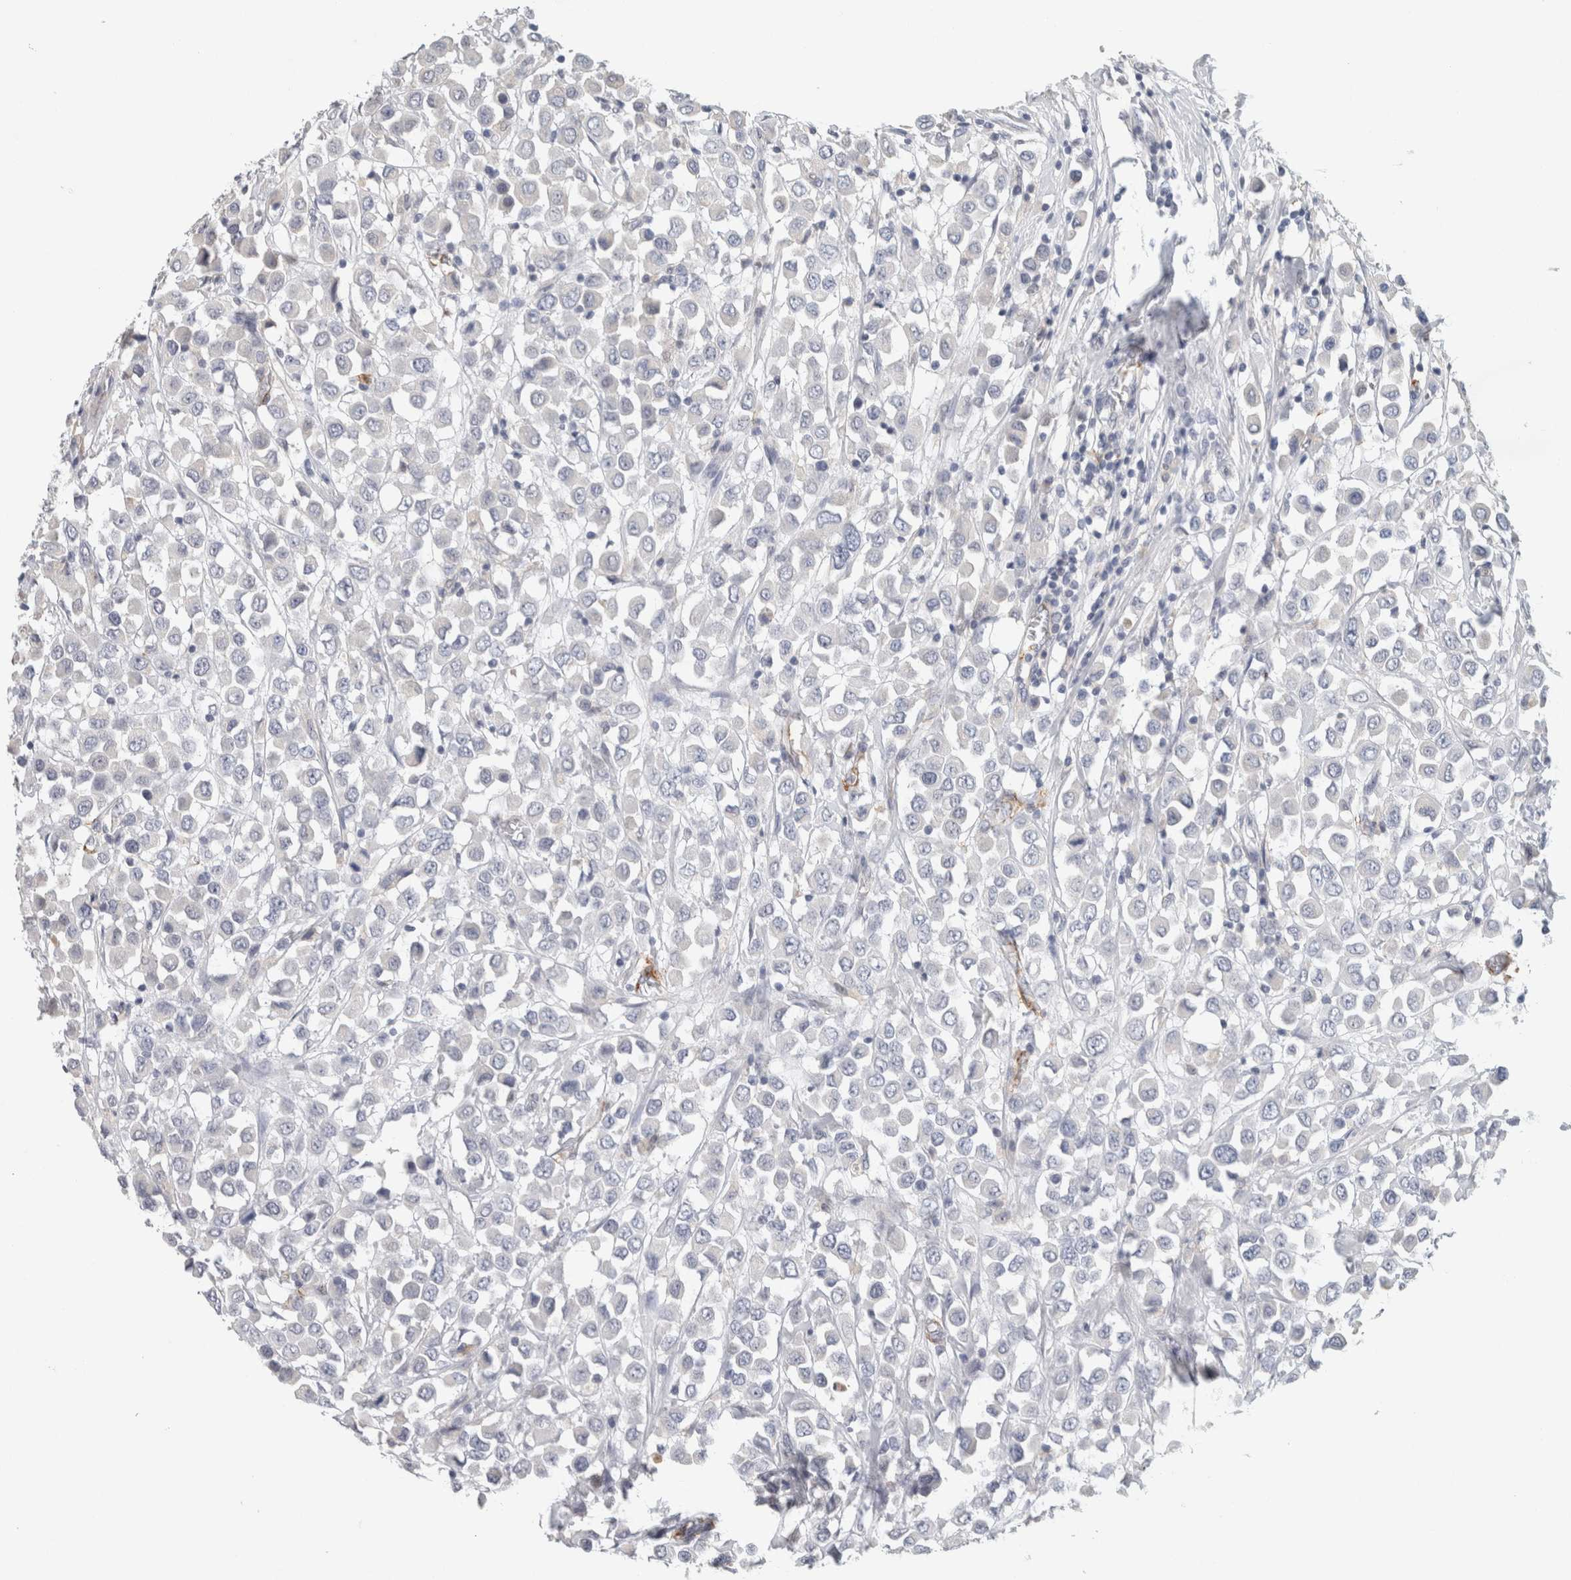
{"staining": {"intensity": "negative", "quantity": "none", "location": "none"}, "tissue": "breast cancer", "cell_type": "Tumor cells", "image_type": "cancer", "snomed": [{"axis": "morphology", "description": "Duct carcinoma"}, {"axis": "topography", "description": "Breast"}], "caption": "The histopathology image exhibits no significant expression in tumor cells of breast cancer.", "gene": "CD36", "patient": {"sex": "female", "age": 61}}